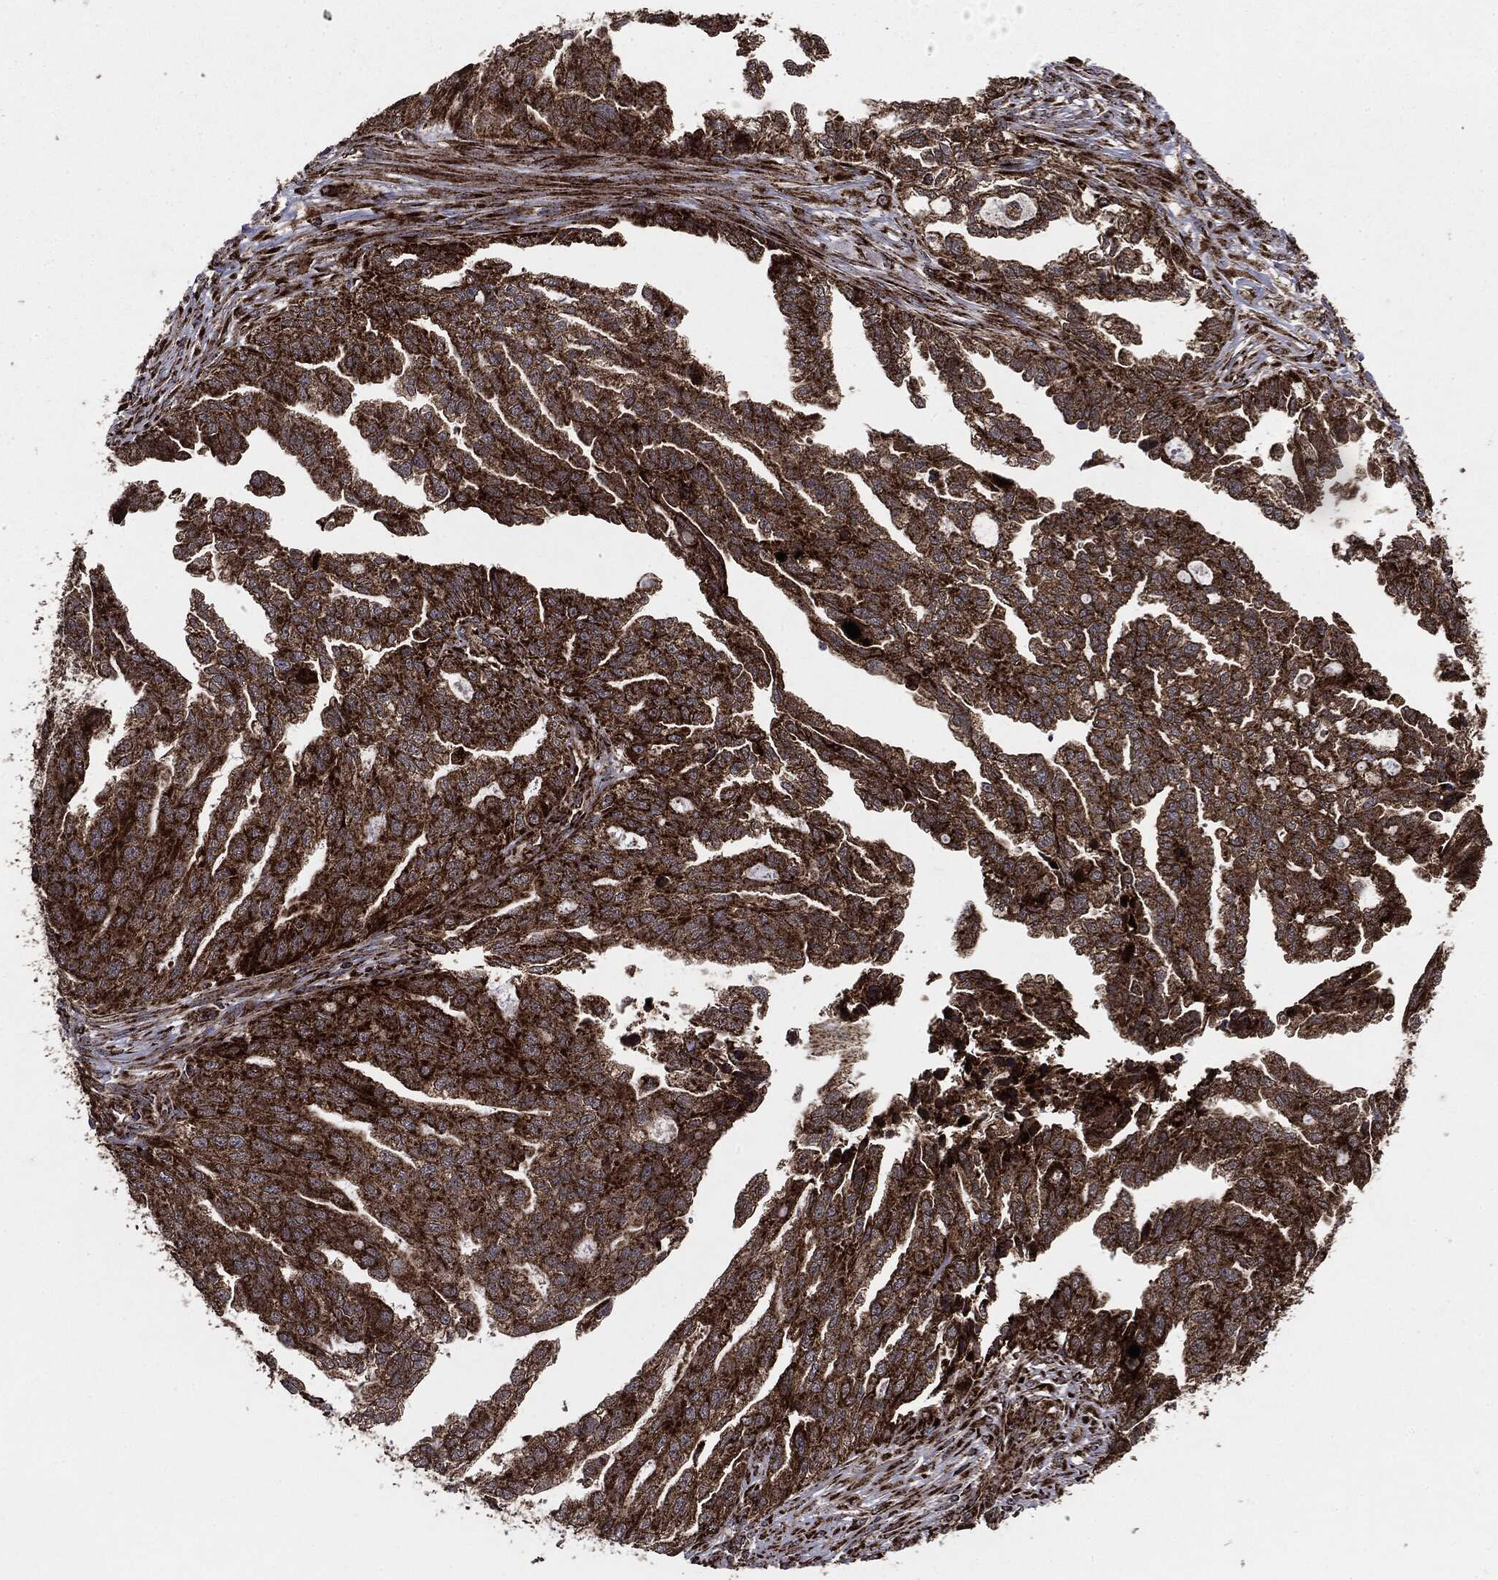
{"staining": {"intensity": "strong", "quantity": ">75%", "location": "cytoplasmic/membranous"}, "tissue": "ovarian cancer", "cell_type": "Tumor cells", "image_type": "cancer", "snomed": [{"axis": "morphology", "description": "Cystadenocarcinoma, serous, NOS"}, {"axis": "topography", "description": "Ovary"}], "caption": "A brown stain highlights strong cytoplasmic/membranous expression of a protein in human ovarian cancer (serous cystadenocarcinoma) tumor cells. (IHC, brightfield microscopy, high magnification).", "gene": "MAP2K1", "patient": {"sex": "female", "age": 51}}